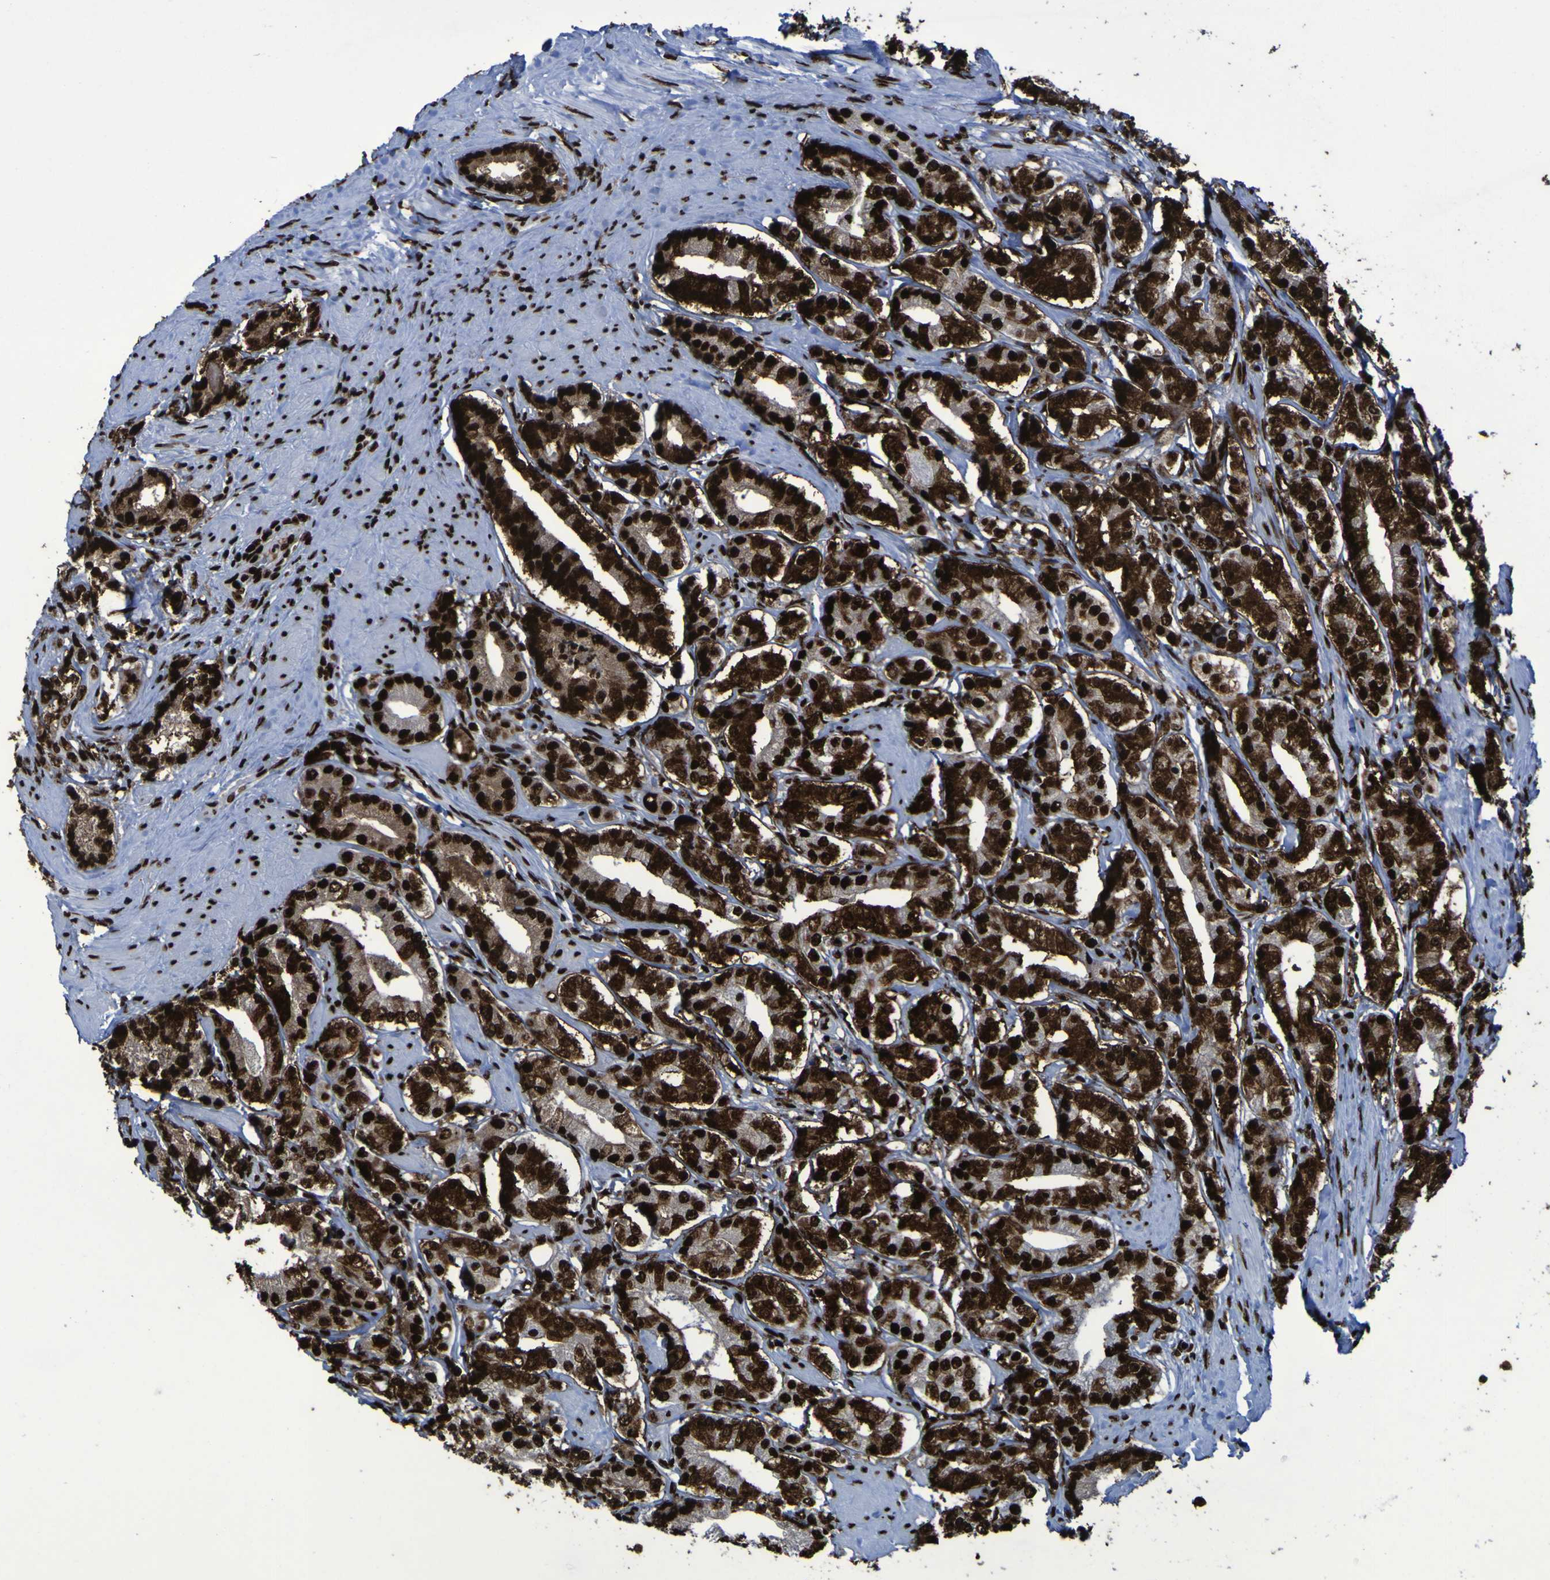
{"staining": {"intensity": "strong", "quantity": ">75%", "location": "cytoplasmic/membranous,nuclear"}, "tissue": "prostate cancer", "cell_type": "Tumor cells", "image_type": "cancer", "snomed": [{"axis": "morphology", "description": "Adenocarcinoma, Low grade"}, {"axis": "topography", "description": "Prostate"}], "caption": "Immunohistochemical staining of human prostate low-grade adenocarcinoma exhibits strong cytoplasmic/membranous and nuclear protein expression in approximately >75% of tumor cells.", "gene": "NPM1", "patient": {"sex": "male", "age": 63}}